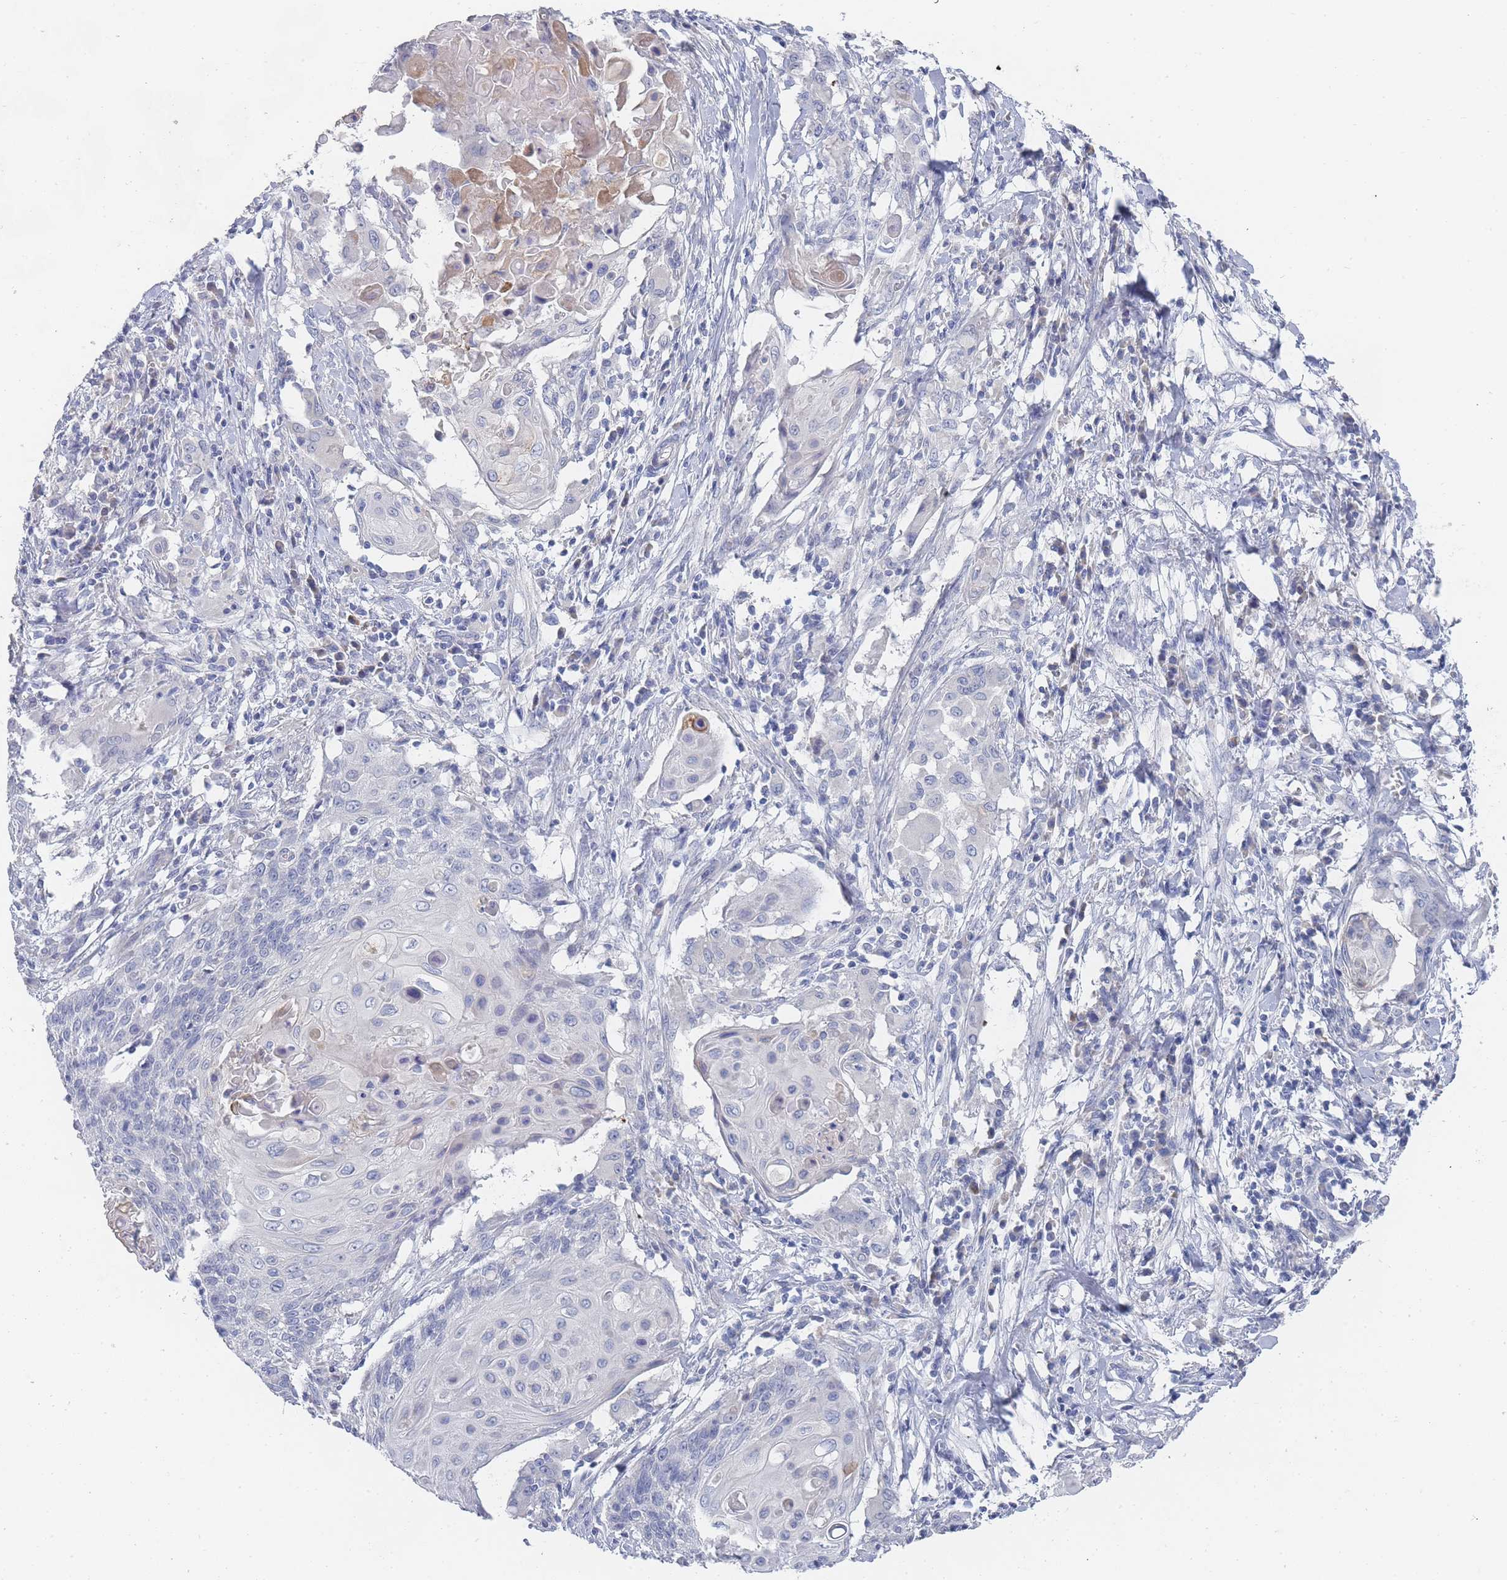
{"staining": {"intensity": "negative", "quantity": "none", "location": "none"}, "tissue": "cervical cancer", "cell_type": "Tumor cells", "image_type": "cancer", "snomed": [{"axis": "morphology", "description": "Squamous cell carcinoma, NOS"}, {"axis": "topography", "description": "Cervix"}], "caption": "The image displays no staining of tumor cells in cervical cancer. The staining was performed using DAB (3,3'-diaminobenzidine) to visualize the protein expression in brown, while the nuclei were stained in blue with hematoxylin (Magnification: 20x).", "gene": "ACAD11", "patient": {"sex": "female", "age": 39}}